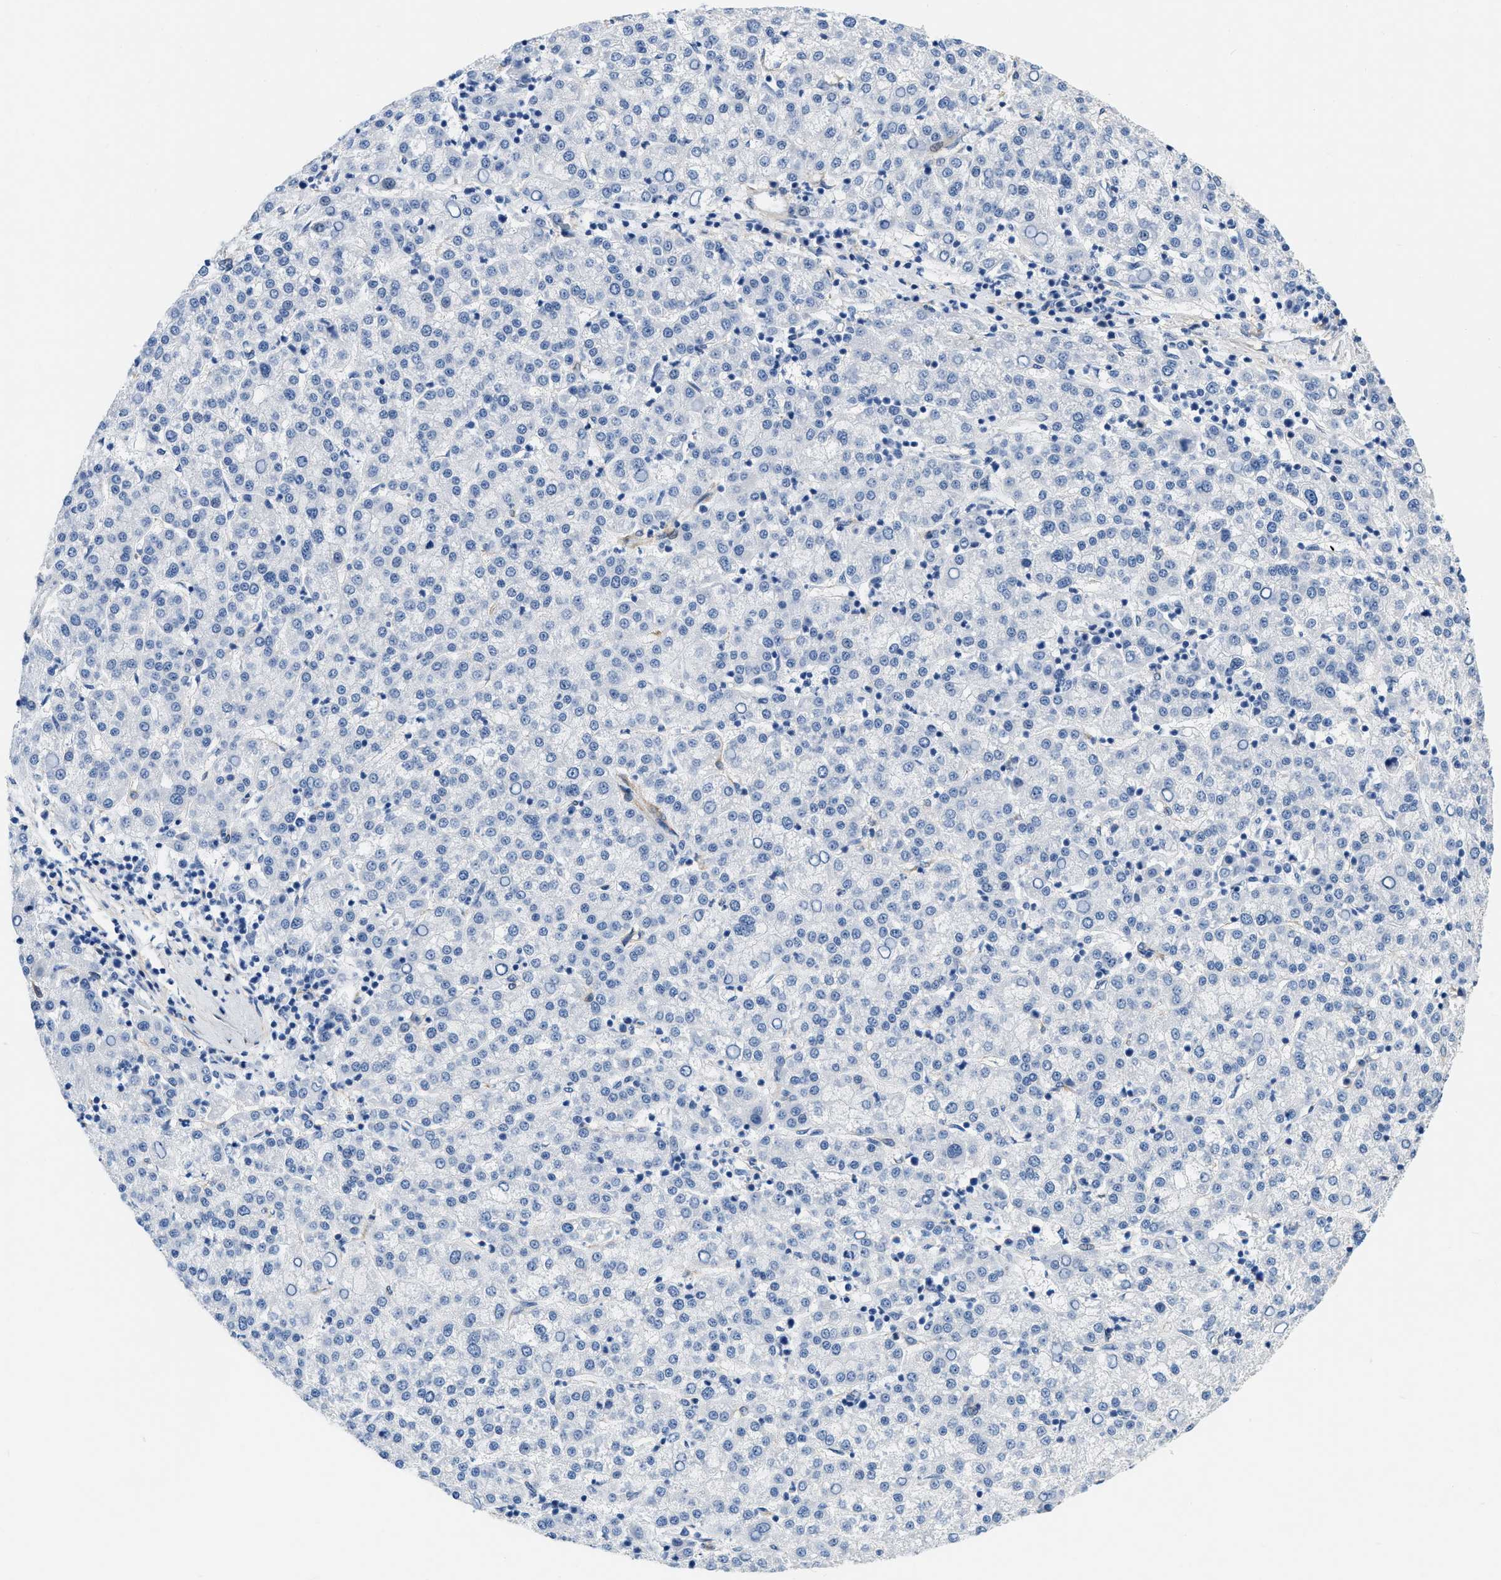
{"staining": {"intensity": "negative", "quantity": "none", "location": "none"}, "tissue": "liver cancer", "cell_type": "Tumor cells", "image_type": "cancer", "snomed": [{"axis": "morphology", "description": "Carcinoma, Hepatocellular, NOS"}, {"axis": "topography", "description": "Liver"}], "caption": "Tumor cells show no significant staining in hepatocellular carcinoma (liver).", "gene": "PDGFRB", "patient": {"sex": "female", "age": 58}}